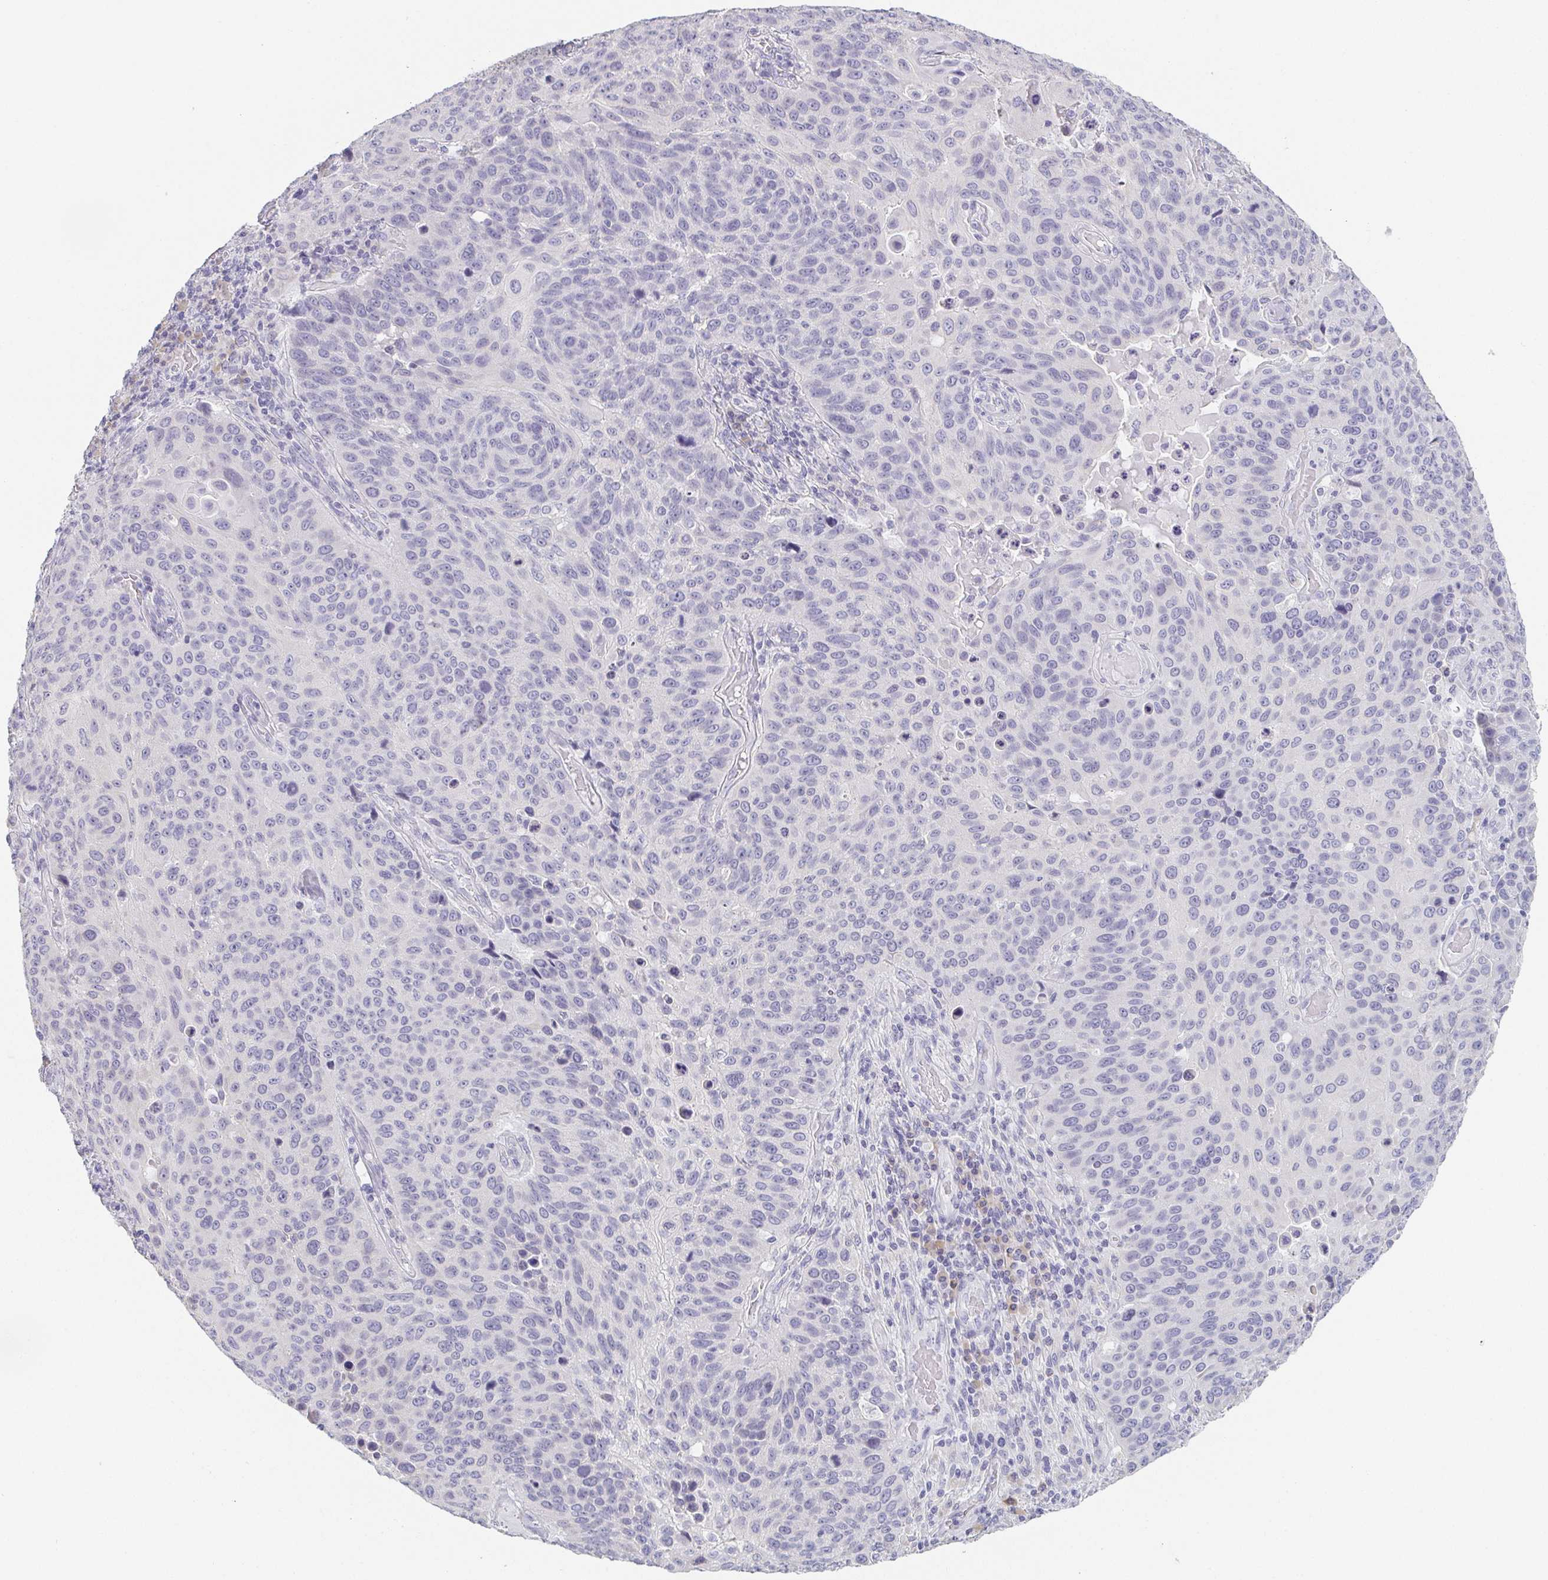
{"staining": {"intensity": "negative", "quantity": "none", "location": "none"}, "tissue": "lung cancer", "cell_type": "Tumor cells", "image_type": "cancer", "snomed": [{"axis": "morphology", "description": "Squamous cell carcinoma, NOS"}, {"axis": "topography", "description": "Lung"}], "caption": "Tumor cells show no significant protein positivity in lung squamous cell carcinoma.", "gene": "PRR27", "patient": {"sex": "male", "age": 68}}